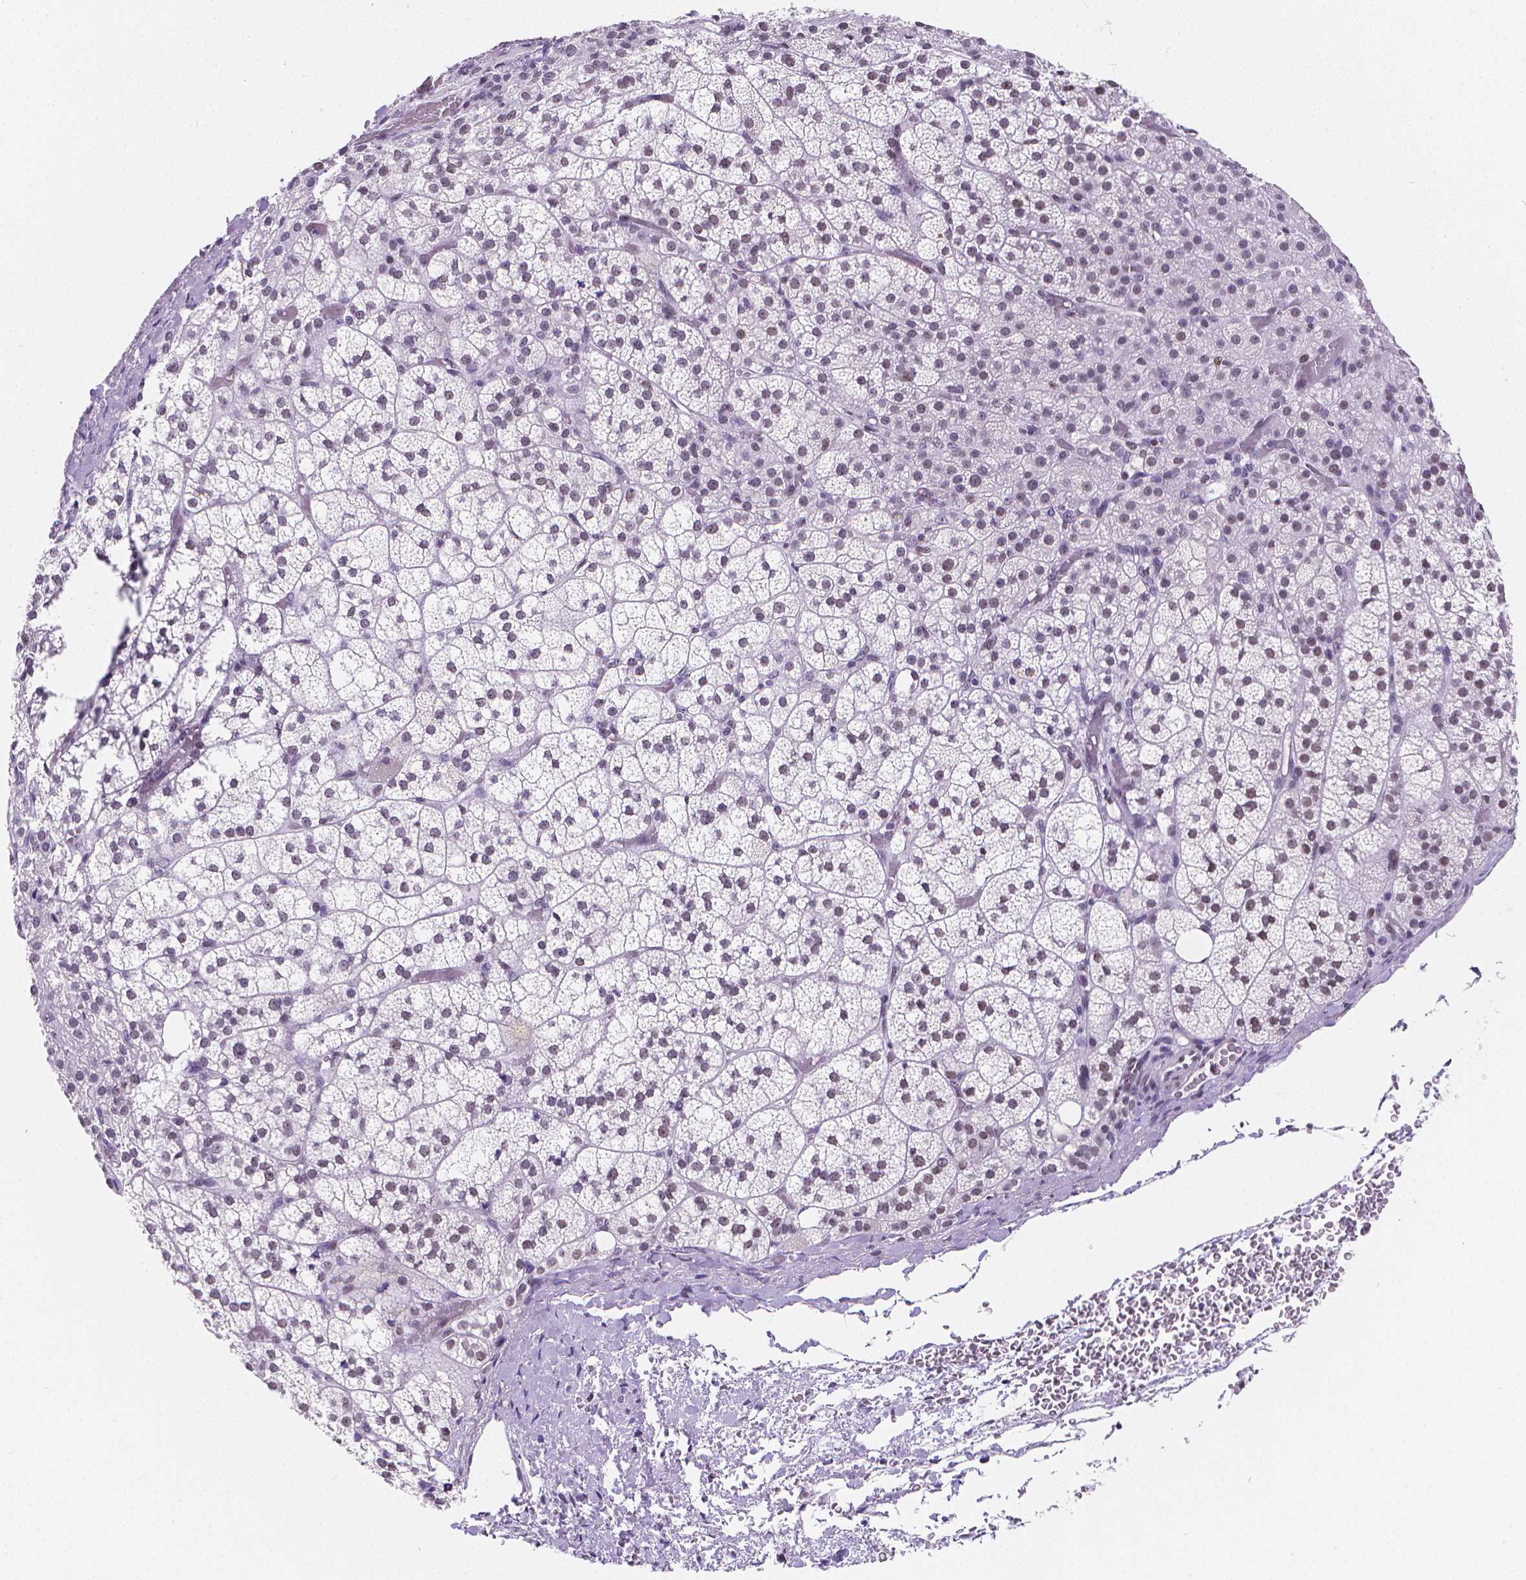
{"staining": {"intensity": "weak", "quantity": "<25%", "location": "nuclear"}, "tissue": "adrenal gland", "cell_type": "Glandular cells", "image_type": "normal", "snomed": [{"axis": "morphology", "description": "Normal tissue, NOS"}, {"axis": "topography", "description": "Adrenal gland"}], "caption": "Protein analysis of normal adrenal gland demonstrates no significant staining in glandular cells. (Brightfield microscopy of DAB immunohistochemistry at high magnification).", "gene": "MEF2C", "patient": {"sex": "female", "age": 60}}